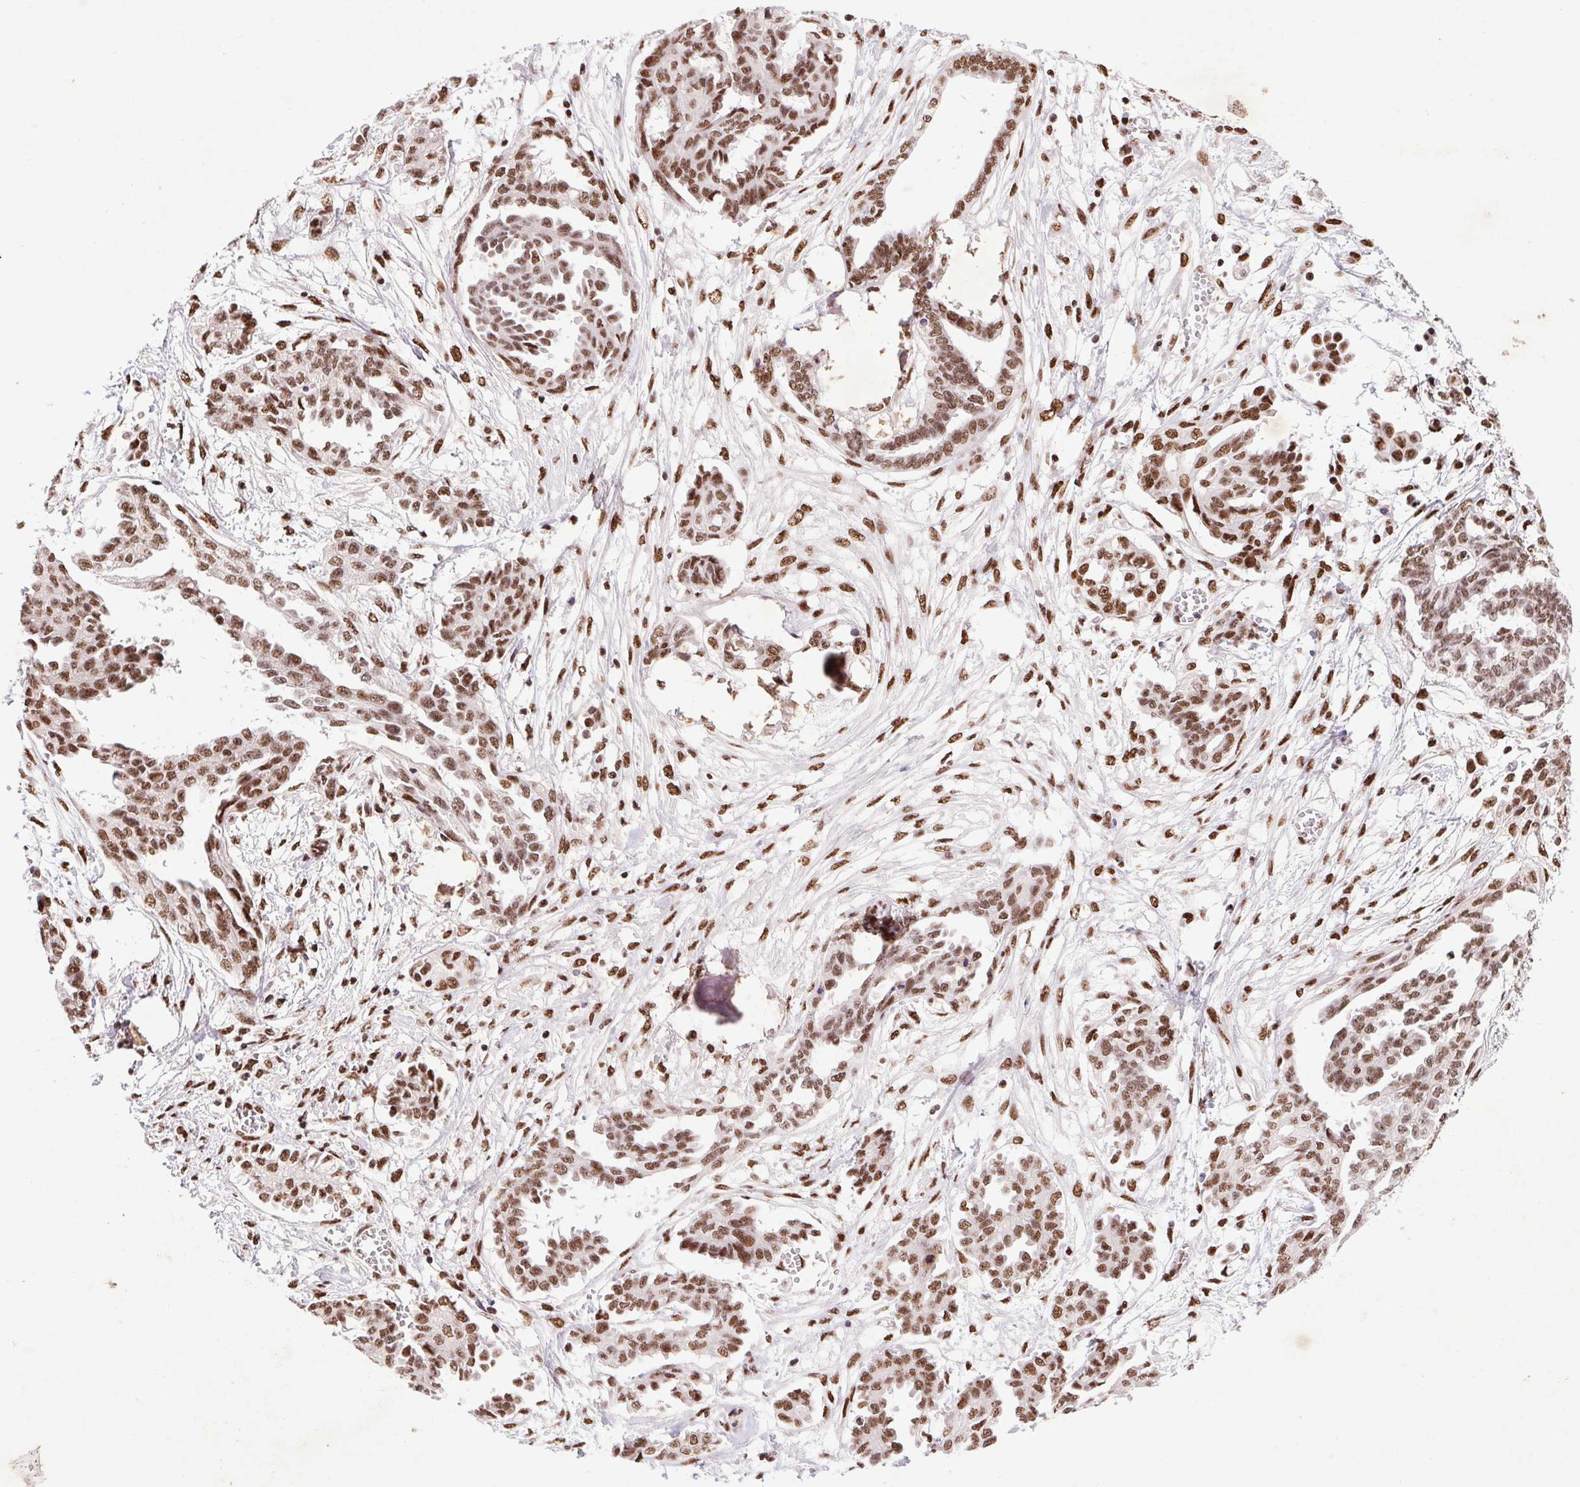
{"staining": {"intensity": "moderate", "quantity": ">75%", "location": "nuclear"}, "tissue": "ovarian cancer", "cell_type": "Tumor cells", "image_type": "cancer", "snomed": [{"axis": "morphology", "description": "Cystadenocarcinoma, serous, NOS"}, {"axis": "topography", "description": "Ovary"}], "caption": "Ovarian serous cystadenocarcinoma stained for a protein (brown) shows moderate nuclear positive expression in about >75% of tumor cells.", "gene": "LDLRAD4", "patient": {"sex": "female", "age": 71}}